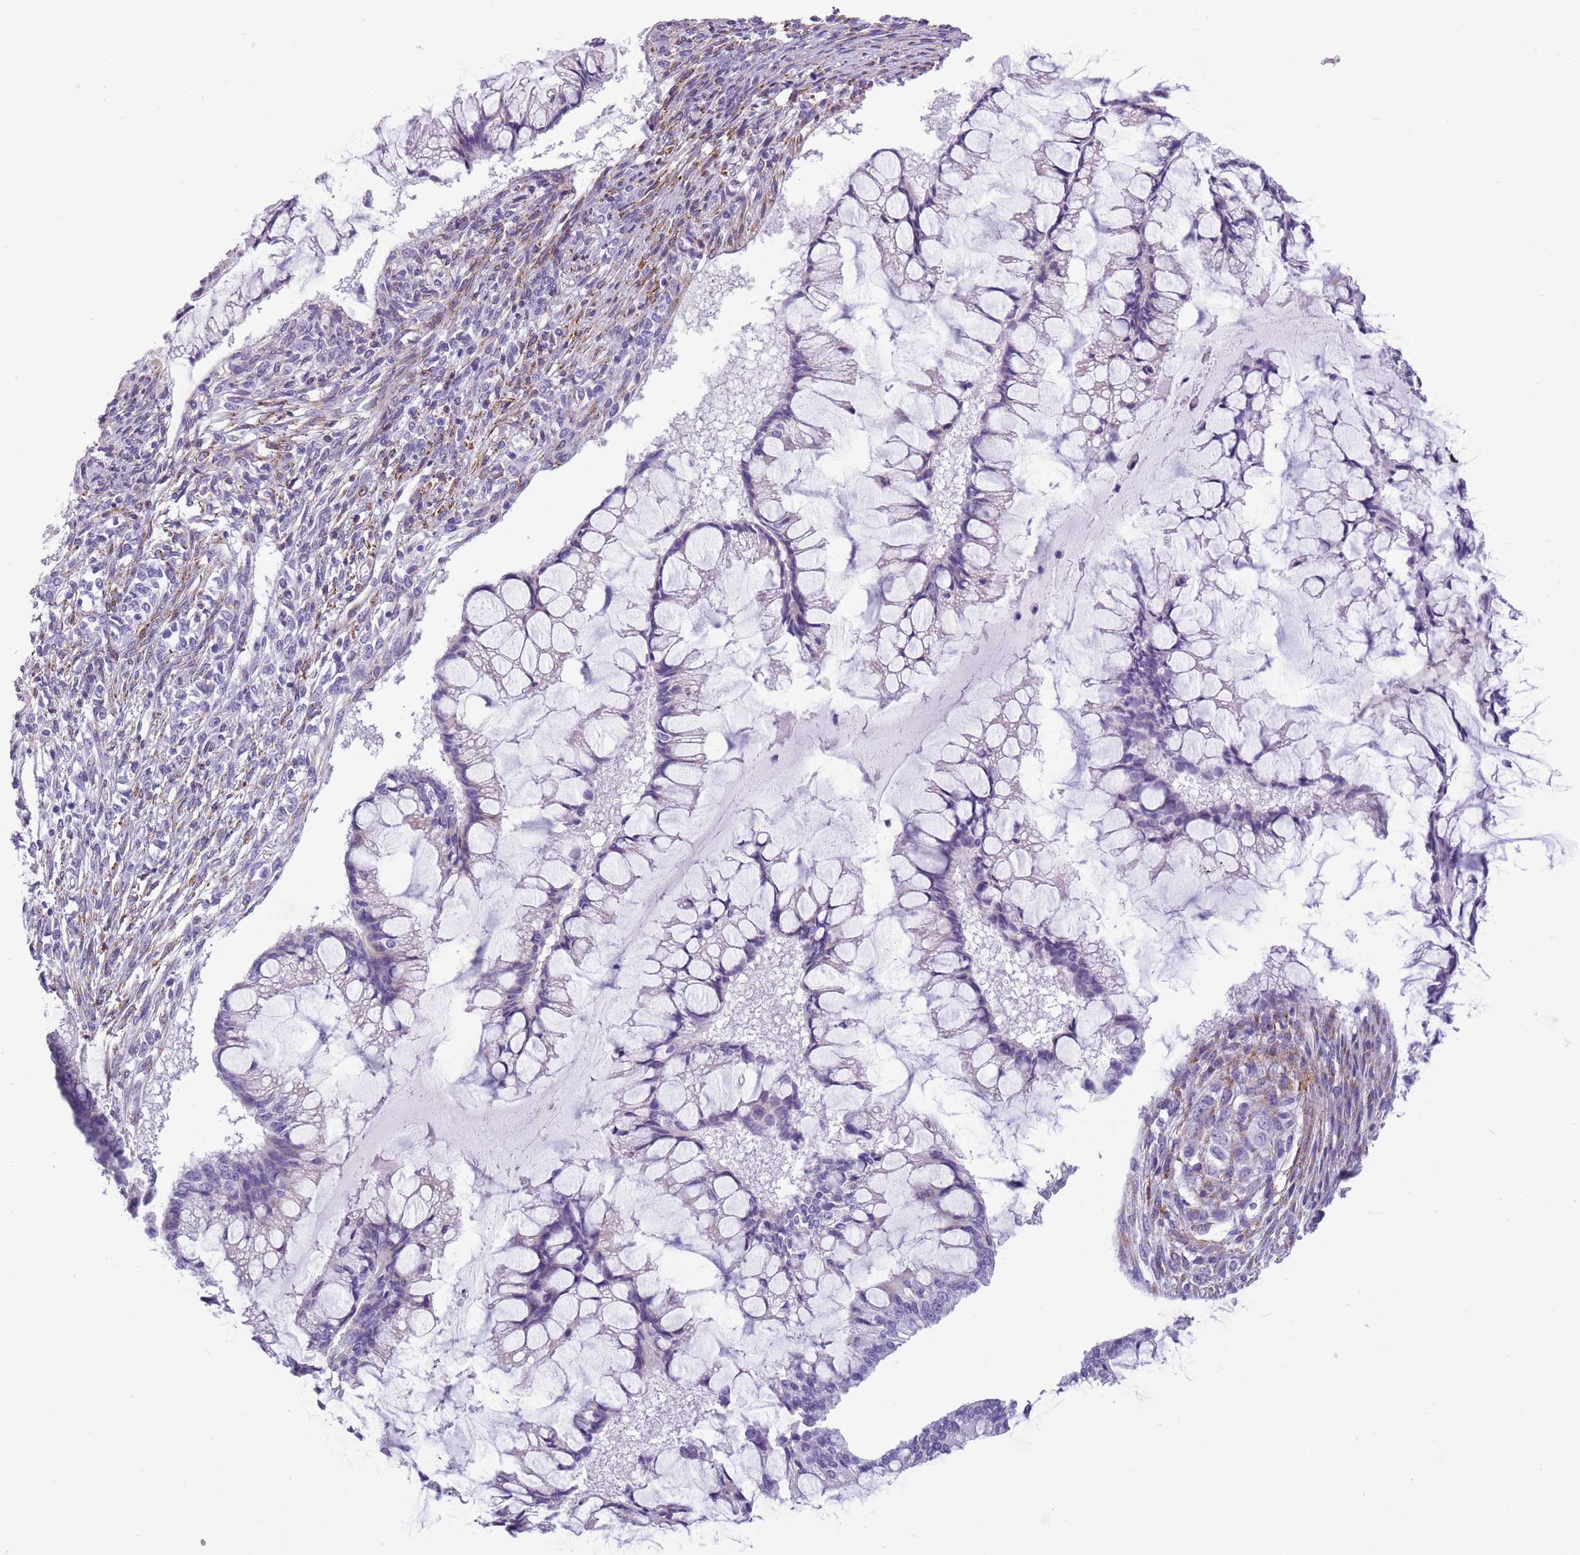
{"staining": {"intensity": "negative", "quantity": "none", "location": "none"}, "tissue": "ovarian cancer", "cell_type": "Tumor cells", "image_type": "cancer", "snomed": [{"axis": "morphology", "description": "Cystadenocarcinoma, mucinous, NOS"}, {"axis": "topography", "description": "Ovary"}], "caption": "Mucinous cystadenocarcinoma (ovarian) was stained to show a protein in brown. There is no significant expression in tumor cells. (Stains: DAB (3,3'-diaminobenzidine) immunohistochemistry (IHC) with hematoxylin counter stain, Microscopy: brightfield microscopy at high magnification).", "gene": "MRPL32", "patient": {"sex": "female", "age": 73}}